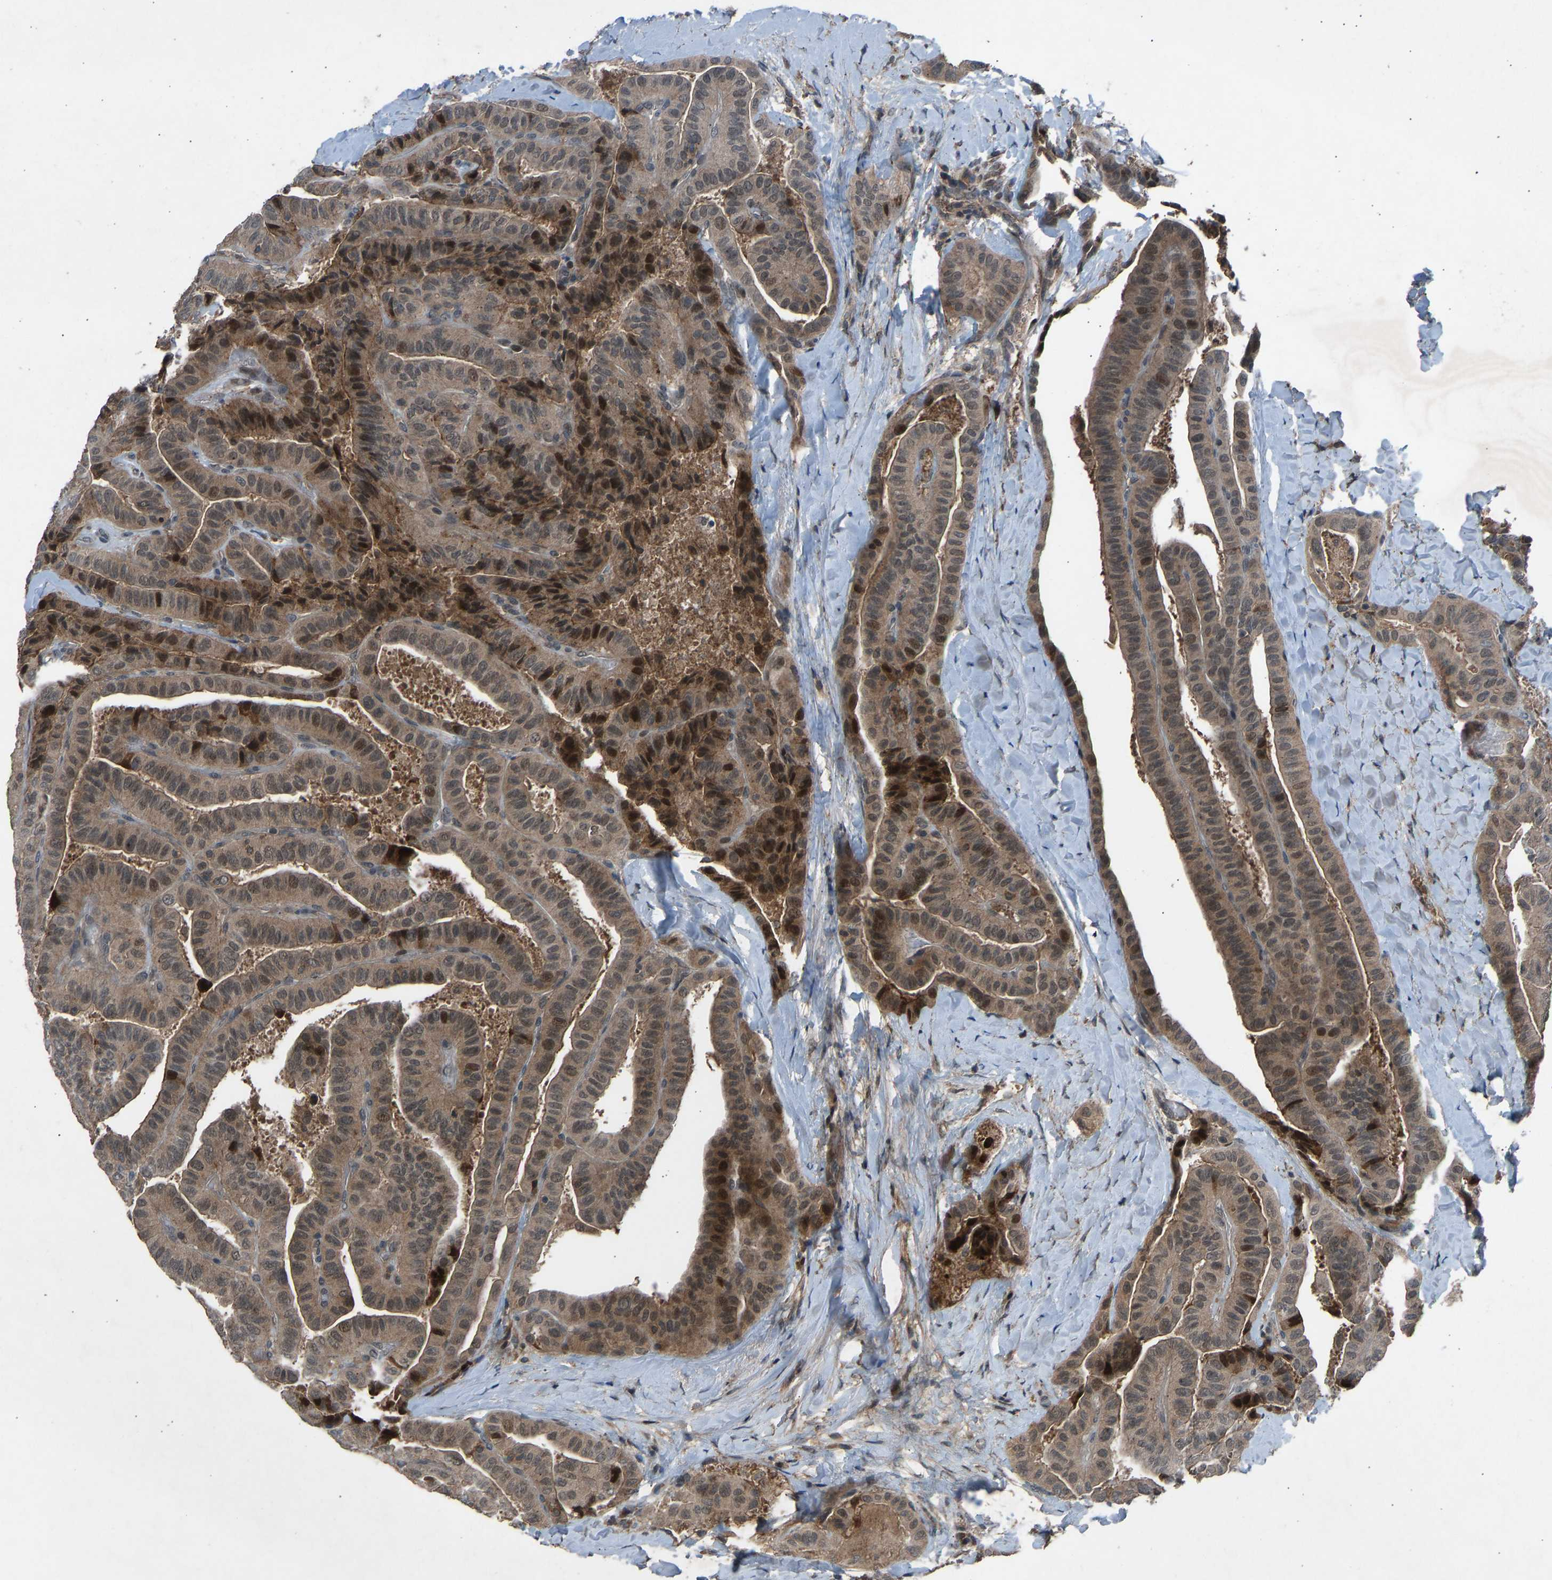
{"staining": {"intensity": "moderate", "quantity": ">75%", "location": "cytoplasmic/membranous,nuclear"}, "tissue": "thyroid cancer", "cell_type": "Tumor cells", "image_type": "cancer", "snomed": [{"axis": "morphology", "description": "Papillary adenocarcinoma, NOS"}, {"axis": "topography", "description": "Thyroid gland"}], "caption": "High-power microscopy captured an immunohistochemistry (IHC) micrograph of thyroid cancer, revealing moderate cytoplasmic/membranous and nuclear expression in about >75% of tumor cells.", "gene": "SLC43A1", "patient": {"sex": "male", "age": 77}}